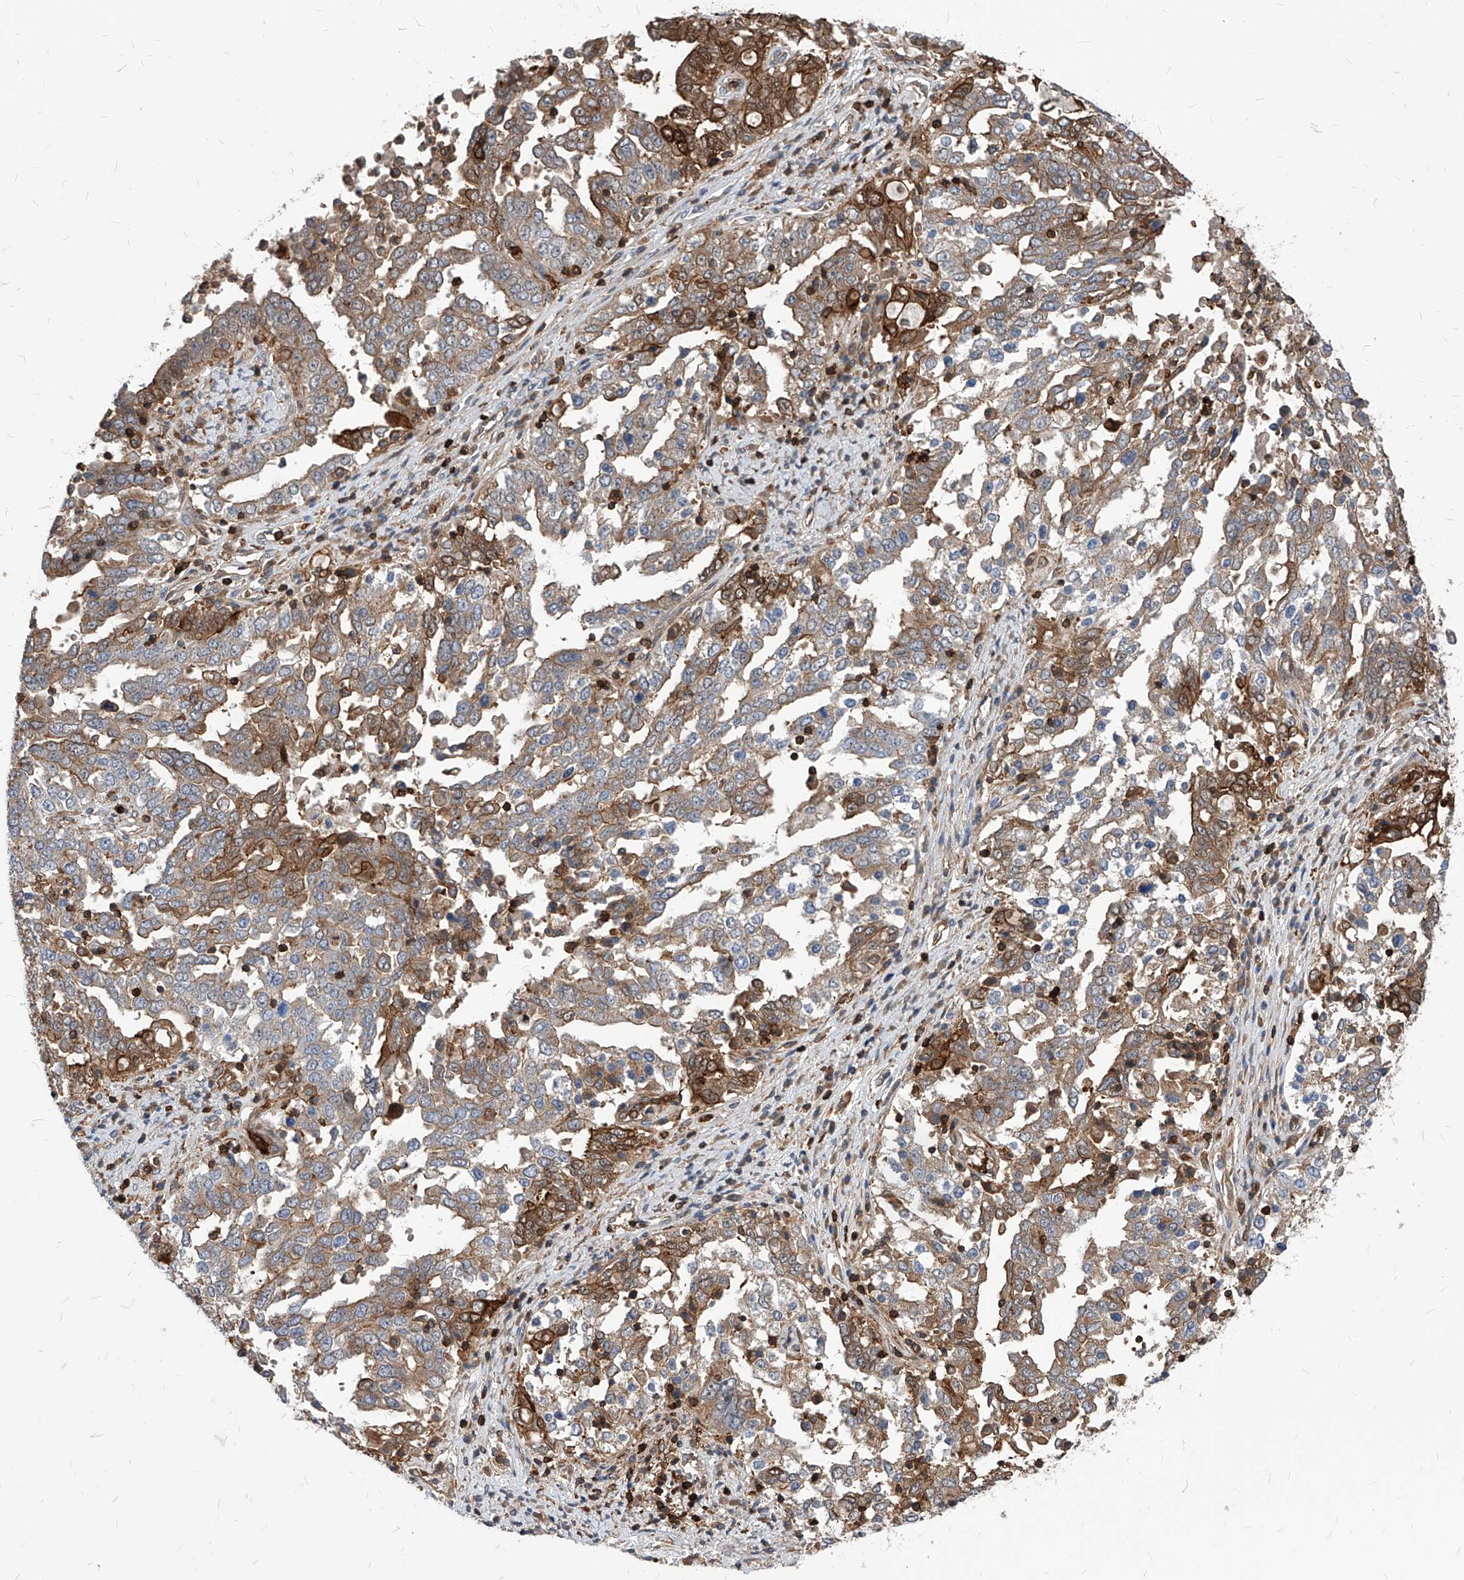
{"staining": {"intensity": "moderate", "quantity": "25%-75%", "location": "cytoplasmic/membranous"}, "tissue": "ovarian cancer", "cell_type": "Tumor cells", "image_type": "cancer", "snomed": [{"axis": "morphology", "description": "Carcinoma, endometroid"}, {"axis": "topography", "description": "Ovary"}], "caption": "This histopathology image reveals immunohistochemistry (IHC) staining of human endometroid carcinoma (ovarian), with medium moderate cytoplasmic/membranous positivity in about 25%-75% of tumor cells.", "gene": "ABRACL", "patient": {"sex": "female", "age": 62}}